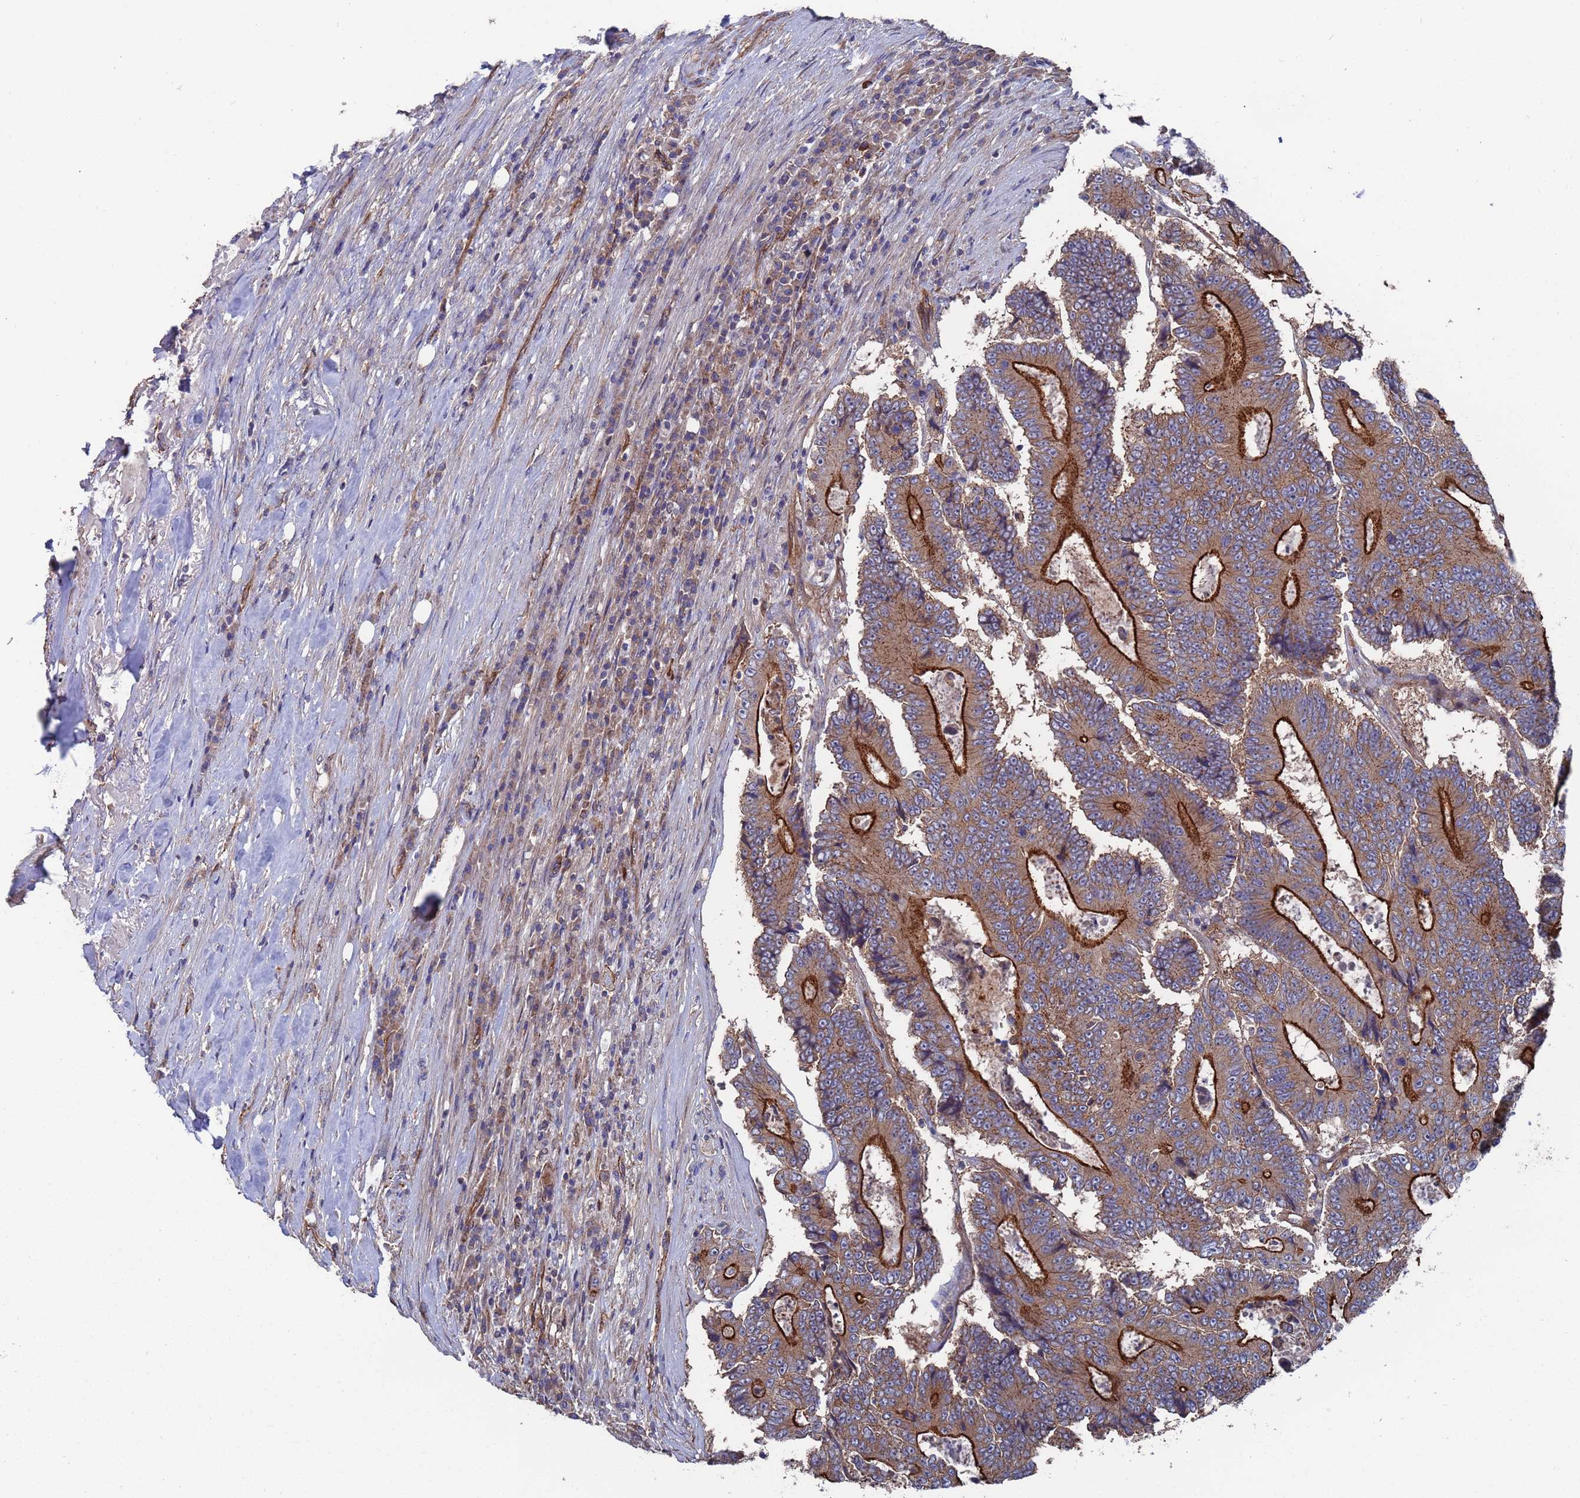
{"staining": {"intensity": "strong", "quantity": "25%-75%", "location": "cytoplasmic/membranous"}, "tissue": "colorectal cancer", "cell_type": "Tumor cells", "image_type": "cancer", "snomed": [{"axis": "morphology", "description": "Adenocarcinoma, NOS"}, {"axis": "topography", "description": "Colon"}], "caption": "The immunohistochemical stain highlights strong cytoplasmic/membranous positivity in tumor cells of colorectal cancer (adenocarcinoma) tissue.", "gene": "NDUFAF6", "patient": {"sex": "male", "age": 83}}